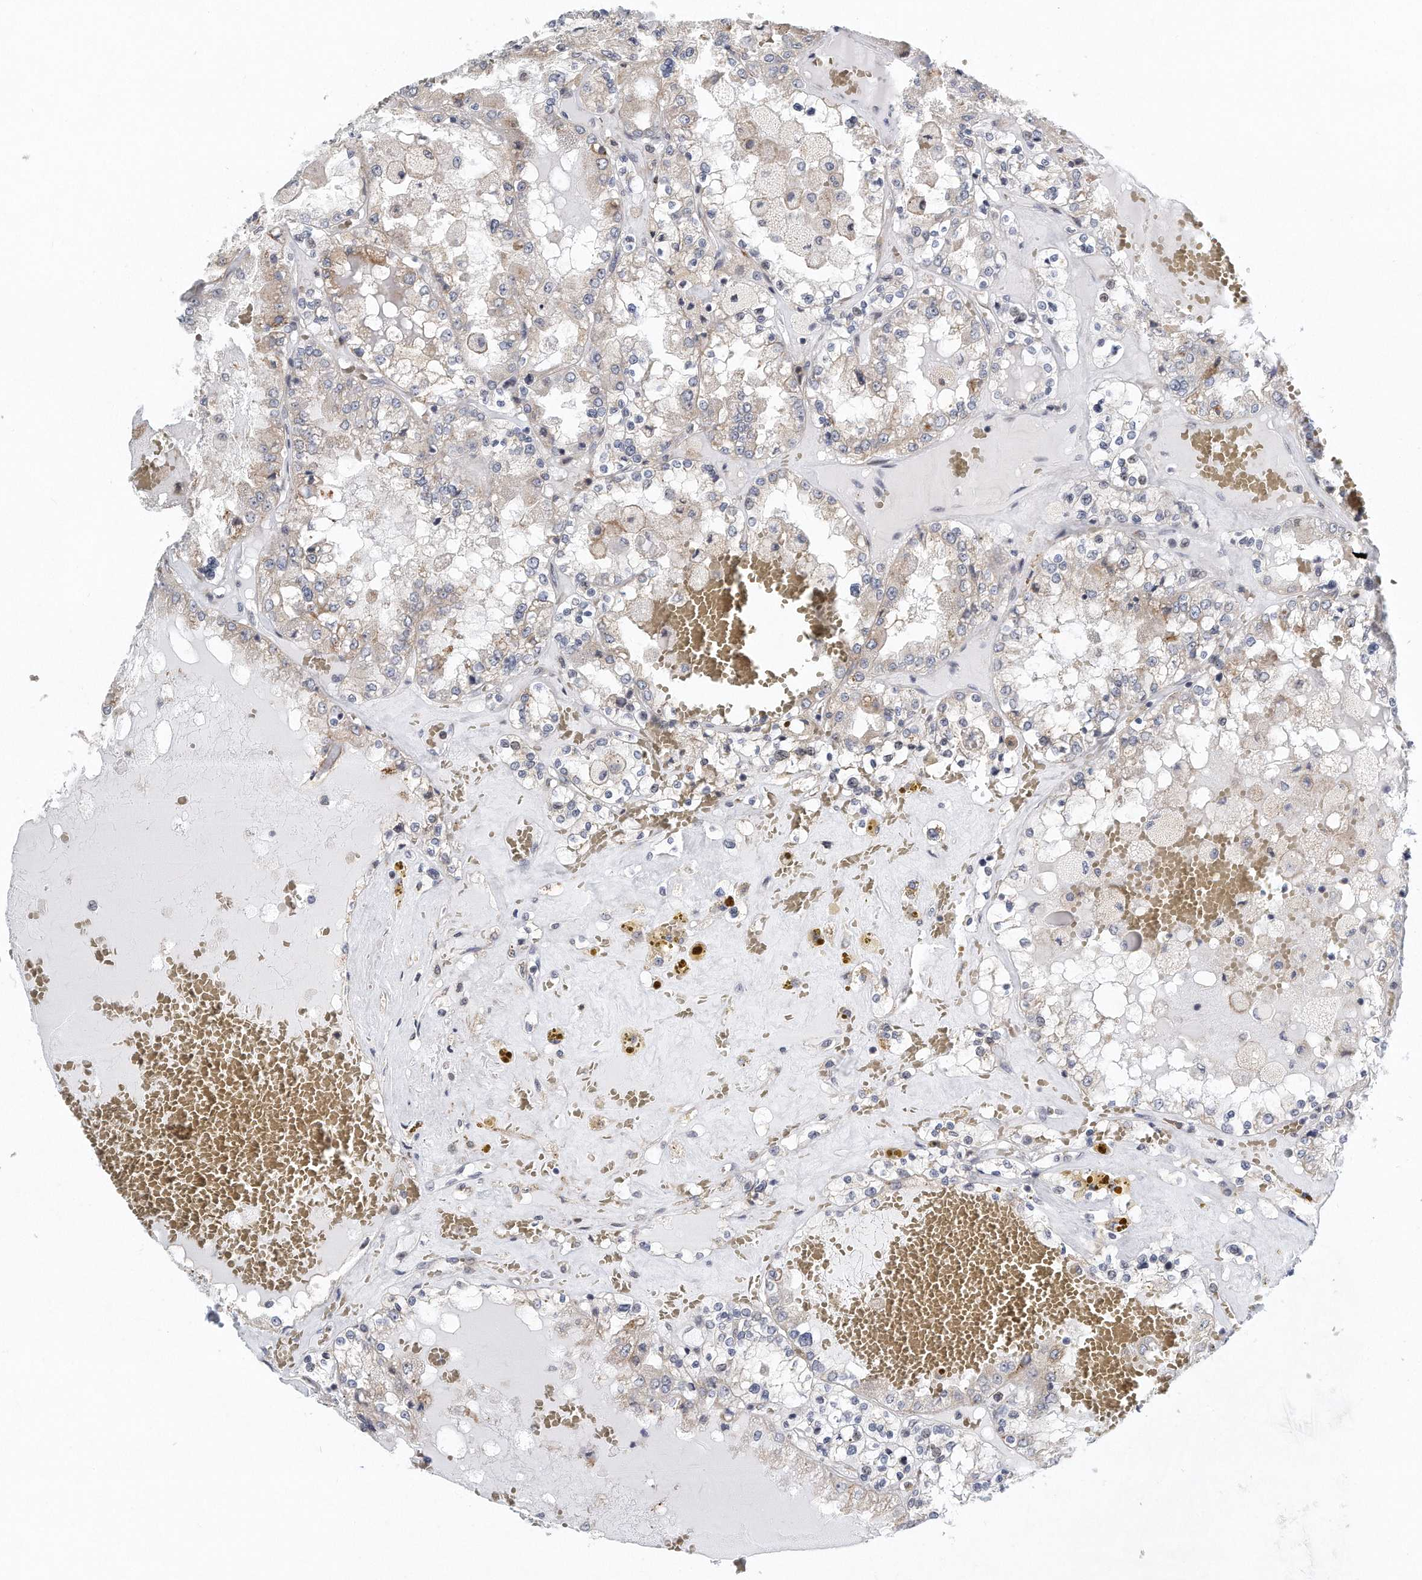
{"staining": {"intensity": "weak", "quantity": "<25%", "location": "cytoplasmic/membranous"}, "tissue": "renal cancer", "cell_type": "Tumor cells", "image_type": "cancer", "snomed": [{"axis": "morphology", "description": "Adenocarcinoma, NOS"}, {"axis": "topography", "description": "Kidney"}], "caption": "Tumor cells show no significant protein positivity in renal cancer.", "gene": "VLDLR", "patient": {"sex": "female", "age": 56}}